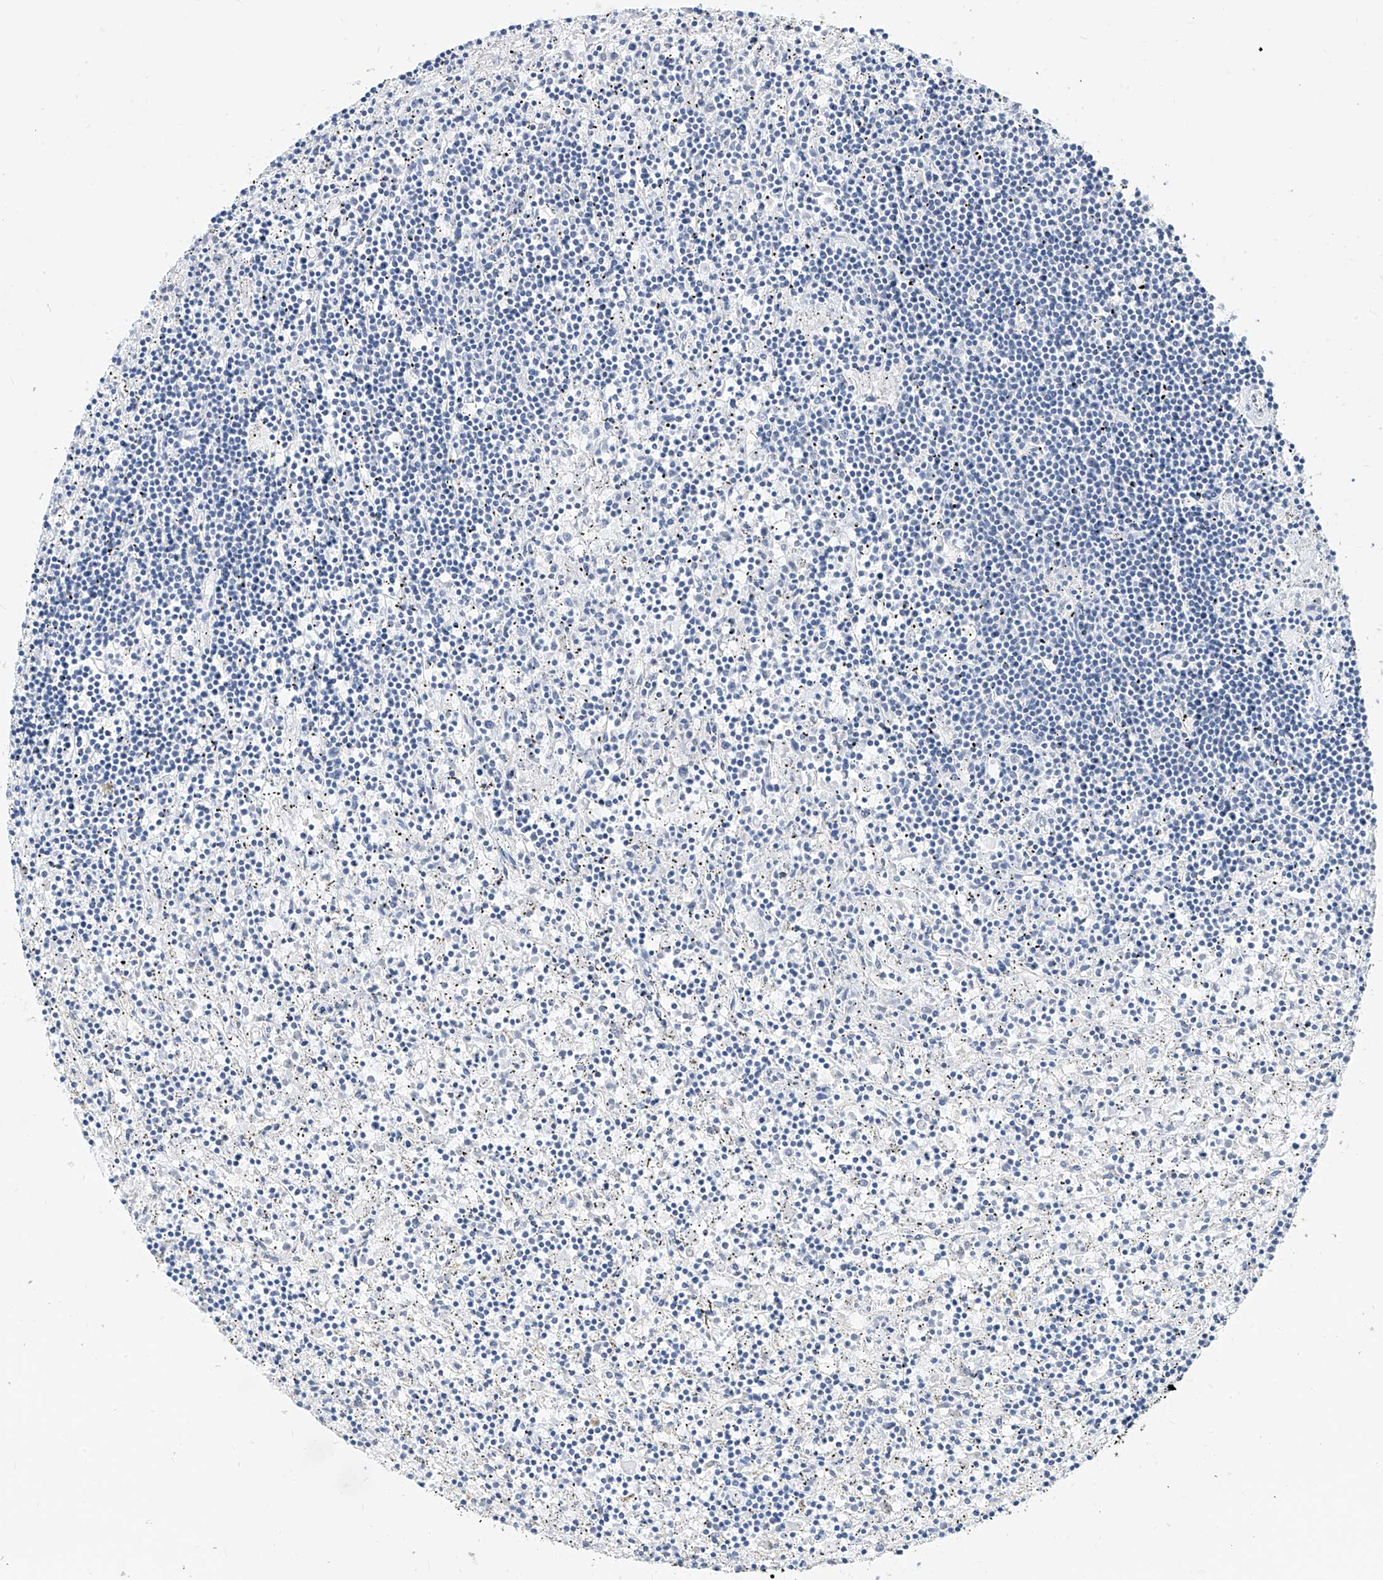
{"staining": {"intensity": "negative", "quantity": "none", "location": "none"}, "tissue": "lymphoma", "cell_type": "Tumor cells", "image_type": "cancer", "snomed": [{"axis": "morphology", "description": "Malignant lymphoma, non-Hodgkin's type, Low grade"}, {"axis": "topography", "description": "Spleen"}], "caption": "DAB (3,3'-diaminobenzidine) immunohistochemical staining of human malignant lymphoma, non-Hodgkin's type (low-grade) reveals no significant staining in tumor cells. (Brightfield microscopy of DAB IHC at high magnification).", "gene": "ZZEF1", "patient": {"sex": "male", "age": 76}}